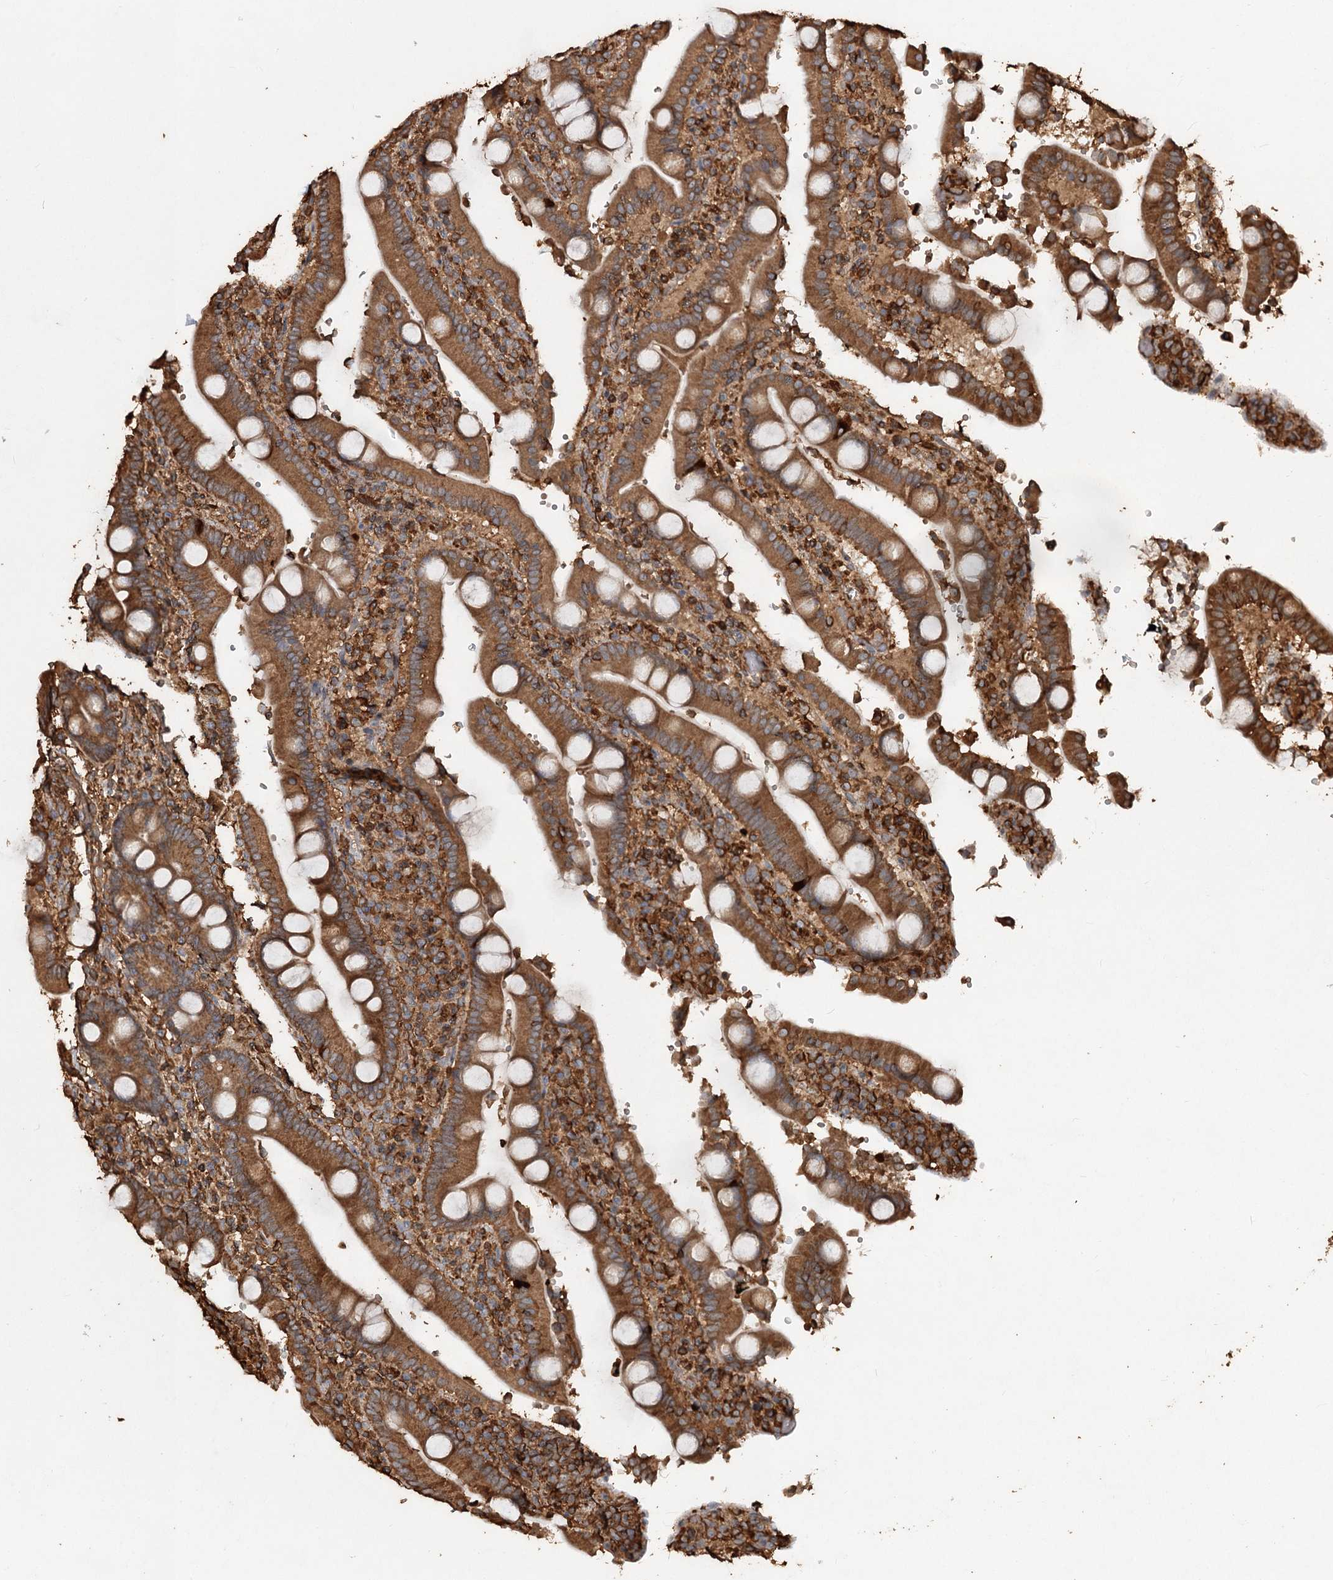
{"staining": {"intensity": "moderate", "quantity": ">75%", "location": "cytoplasmic/membranous"}, "tissue": "duodenum", "cell_type": "Glandular cells", "image_type": "normal", "snomed": [{"axis": "morphology", "description": "Normal tissue, NOS"}, {"axis": "topography", "description": "Small intestine, NOS"}], "caption": "DAB (3,3'-diaminobenzidine) immunohistochemical staining of benign duodenum displays moderate cytoplasmic/membranous protein expression in approximately >75% of glandular cells. (DAB = brown stain, brightfield microscopy at high magnification).", "gene": "PIK3C2A", "patient": {"sex": "female", "age": 71}}